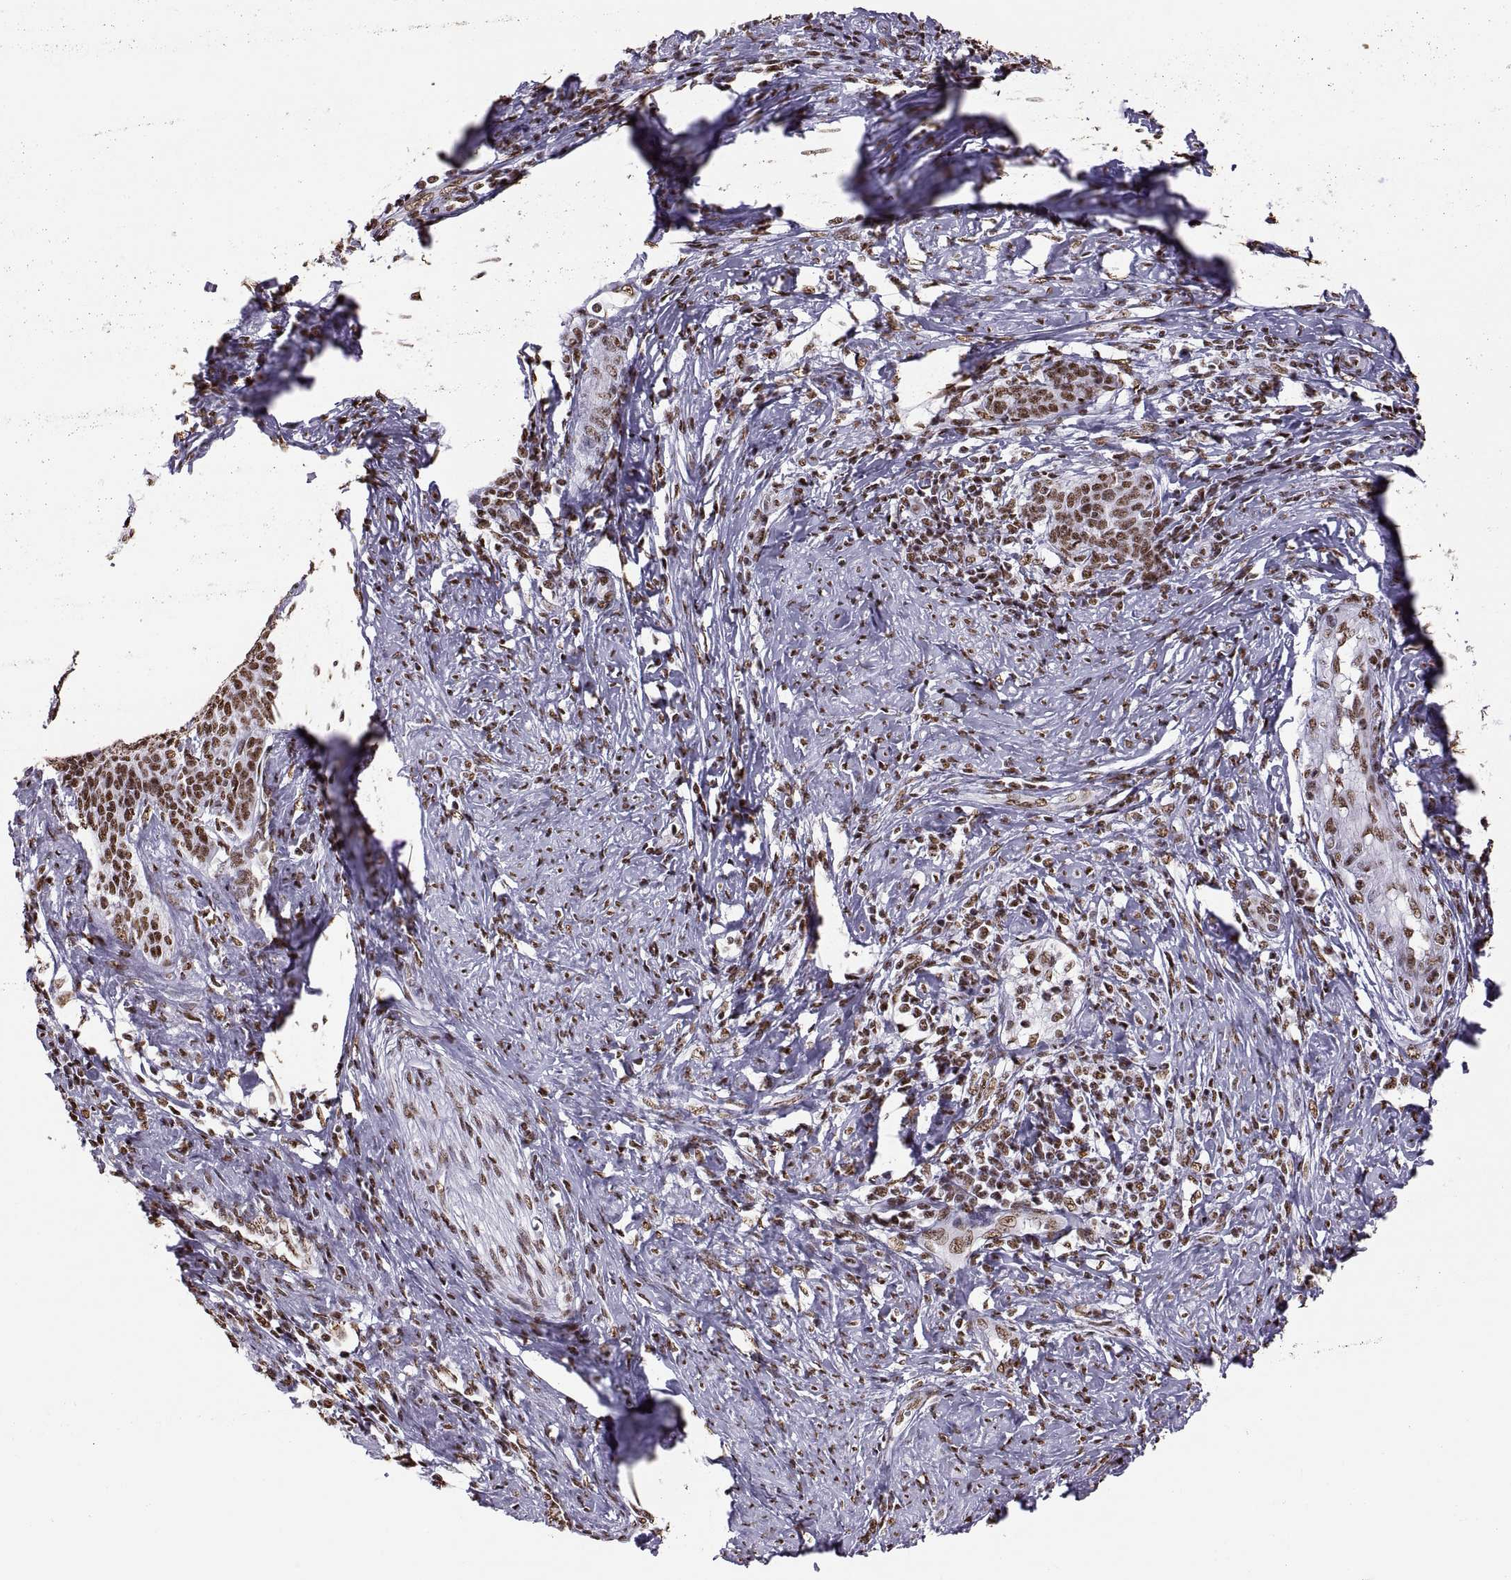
{"staining": {"intensity": "strong", "quantity": "25%-75%", "location": "nuclear"}, "tissue": "cervical cancer", "cell_type": "Tumor cells", "image_type": "cancer", "snomed": [{"axis": "morphology", "description": "Squamous cell carcinoma, NOS"}, {"axis": "topography", "description": "Cervix"}], "caption": "This histopathology image exhibits cervical cancer (squamous cell carcinoma) stained with immunohistochemistry to label a protein in brown. The nuclear of tumor cells show strong positivity for the protein. Nuclei are counter-stained blue.", "gene": "SNAI1", "patient": {"sex": "female", "age": 39}}